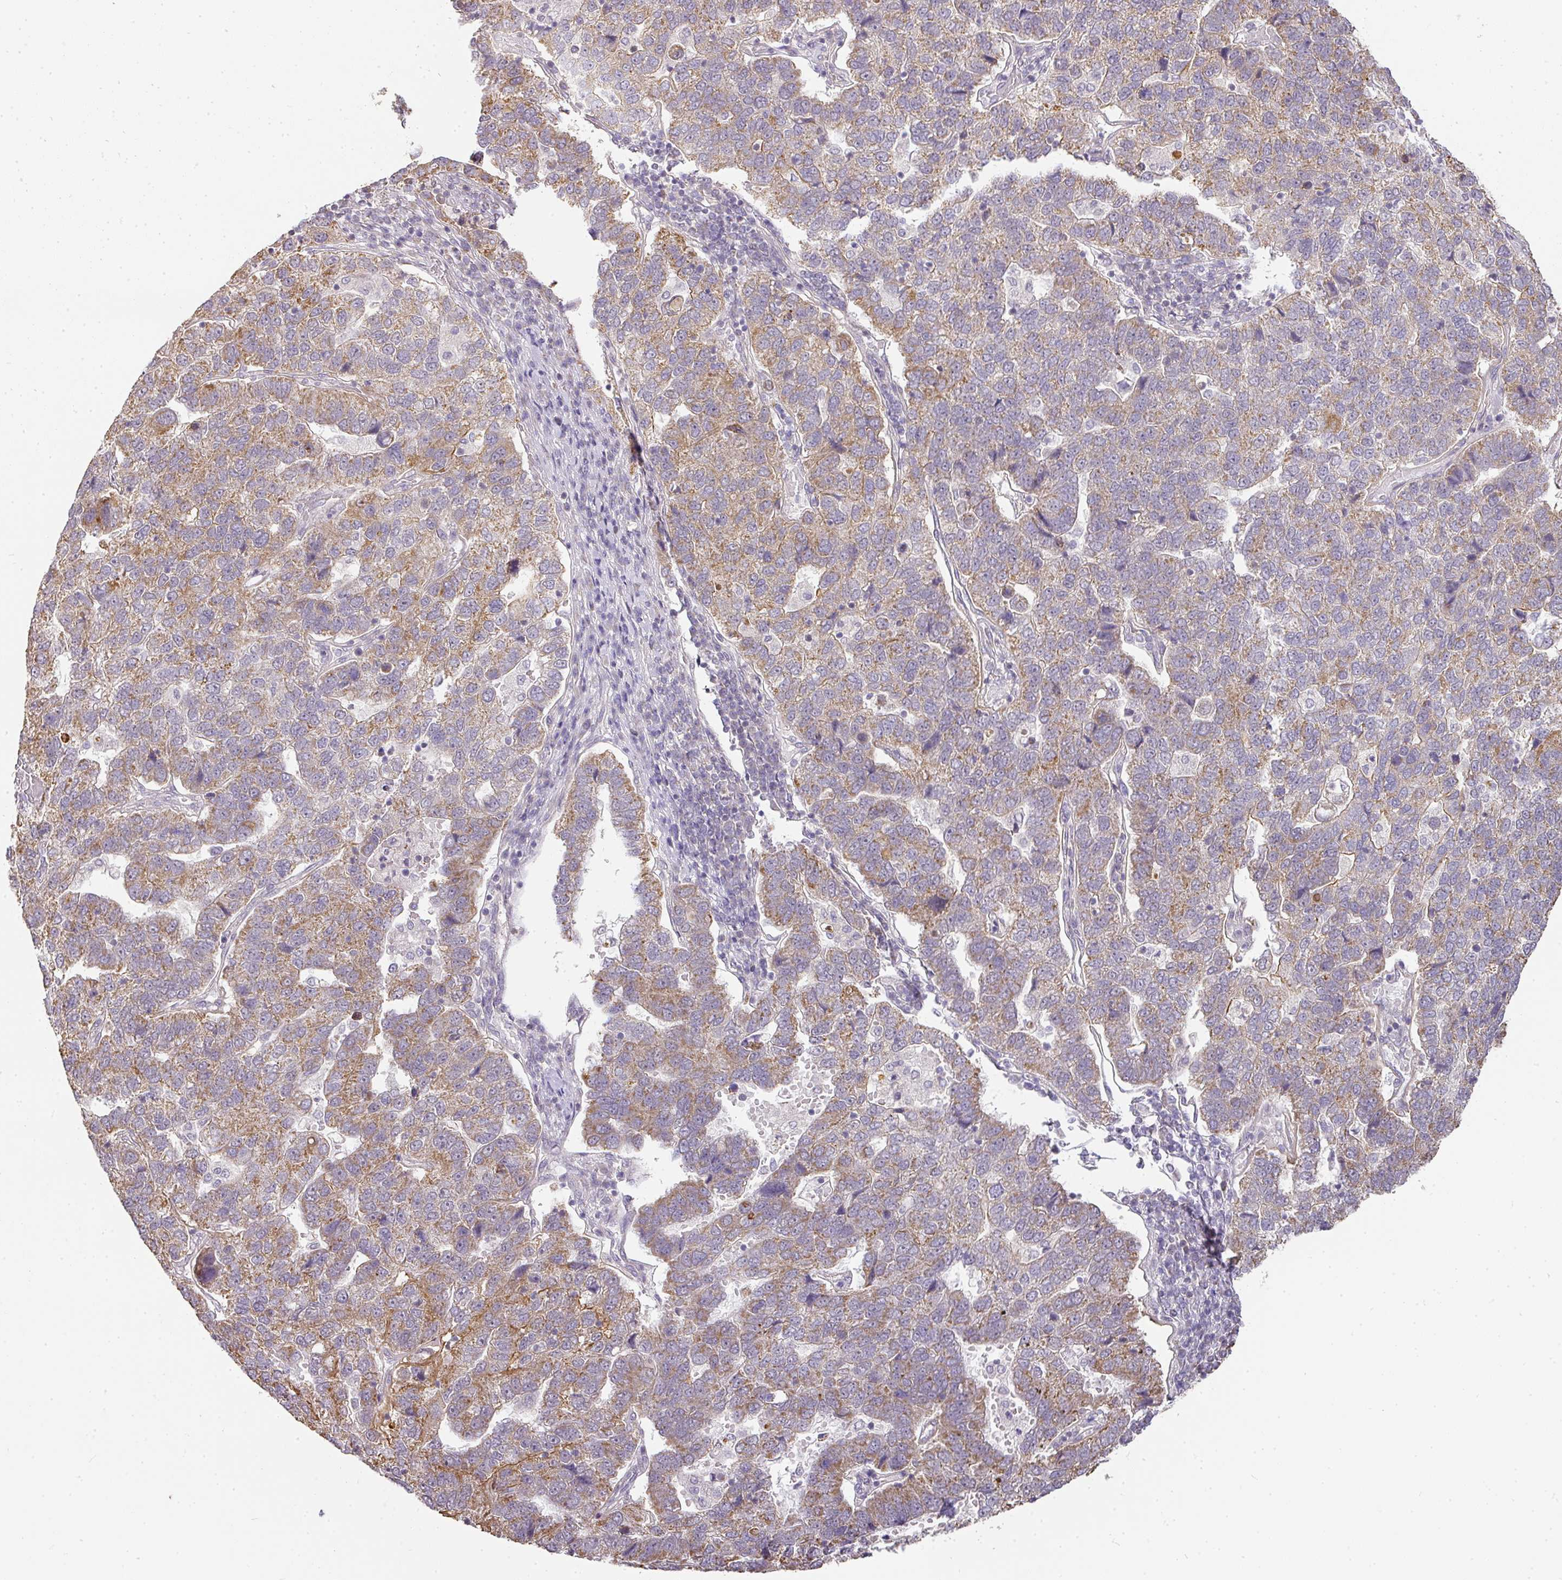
{"staining": {"intensity": "moderate", "quantity": "25%-75%", "location": "cytoplasmic/membranous"}, "tissue": "pancreatic cancer", "cell_type": "Tumor cells", "image_type": "cancer", "snomed": [{"axis": "morphology", "description": "Adenocarcinoma, NOS"}, {"axis": "topography", "description": "Pancreas"}], "caption": "The photomicrograph exhibits a brown stain indicating the presence of a protein in the cytoplasmic/membranous of tumor cells in pancreatic adenocarcinoma. (Stains: DAB (3,3'-diaminobenzidine) in brown, nuclei in blue, Microscopy: brightfield microscopy at high magnification).", "gene": "MYOM2", "patient": {"sex": "female", "age": 61}}